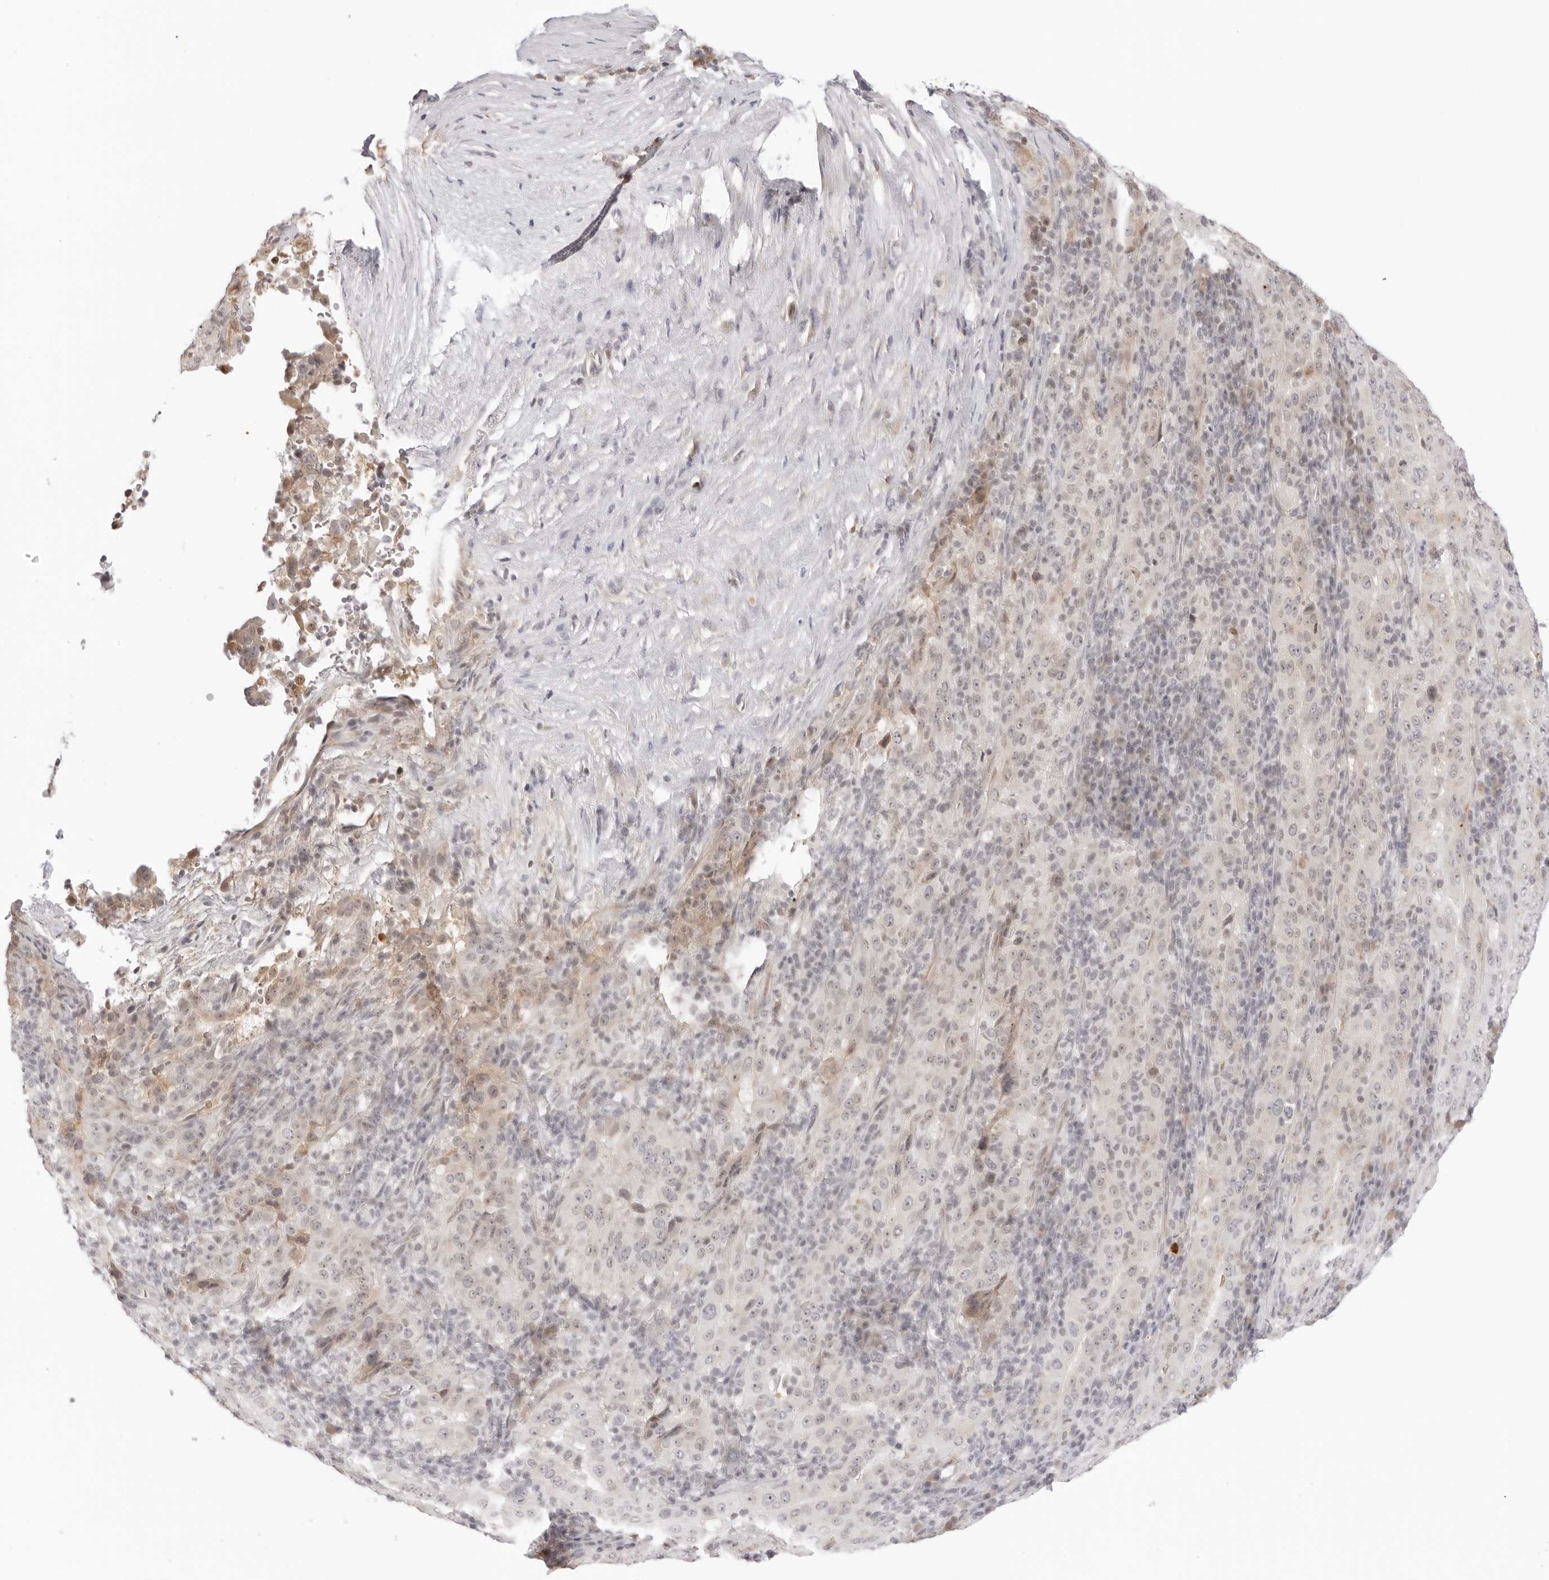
{"staining": {"intensity": "negative", "quantity": "none", "location": "none"}, "tissue": "pancreatic cancer", "cell_type": "Tumor cells", "image_type": "cancer", "snomed": [{"axis": "morphology", "description": "Adenocarcinoma, NOS"}, {"axis": "topography", "description": "Pancreas"}], "caption": "Image shows no protein staining in tumor cells of pancreatic adenocarcinoma tissue.", "gene": "STRADB", "patient": {"sex": "male", "age": 63}}